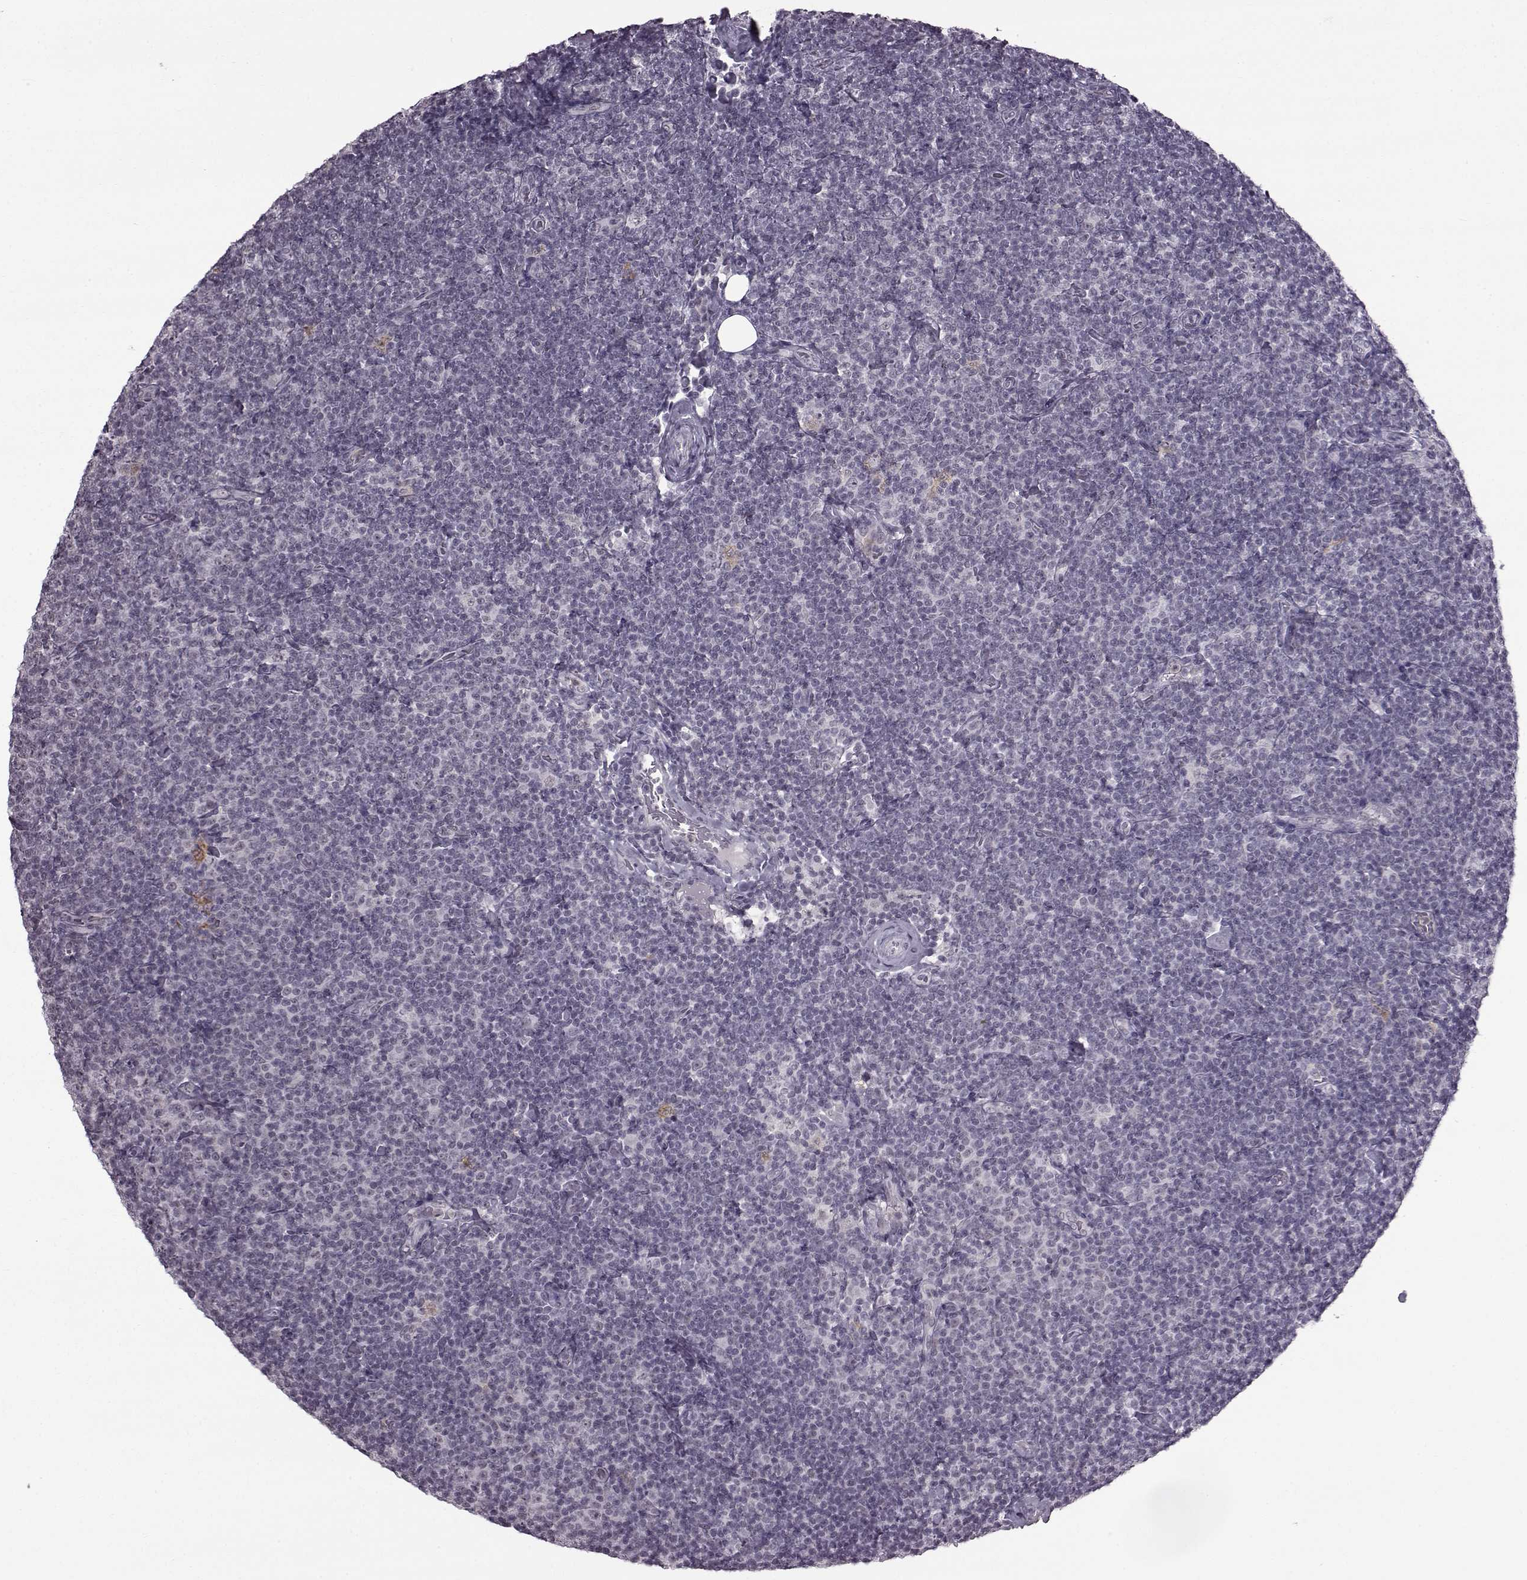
{"staining": {"intensity": "negative", "quantity": "none", "location": "none"}, "tissue": "lymphoma", "cell_type": "Tumor cells", "image_type": "cancer", "snomed": [{"axis": "morphology", "description": "Malignant lymphoma, non-Hodgkin's type, Low grade"}, {"axis": "topography", "description": "Lymph node"}], "caption": "Tumor cells are negative for brown protein staining in lymphoma.", "gene": "SLC28A2", "patient": {"sex": "male", "age": 81}}